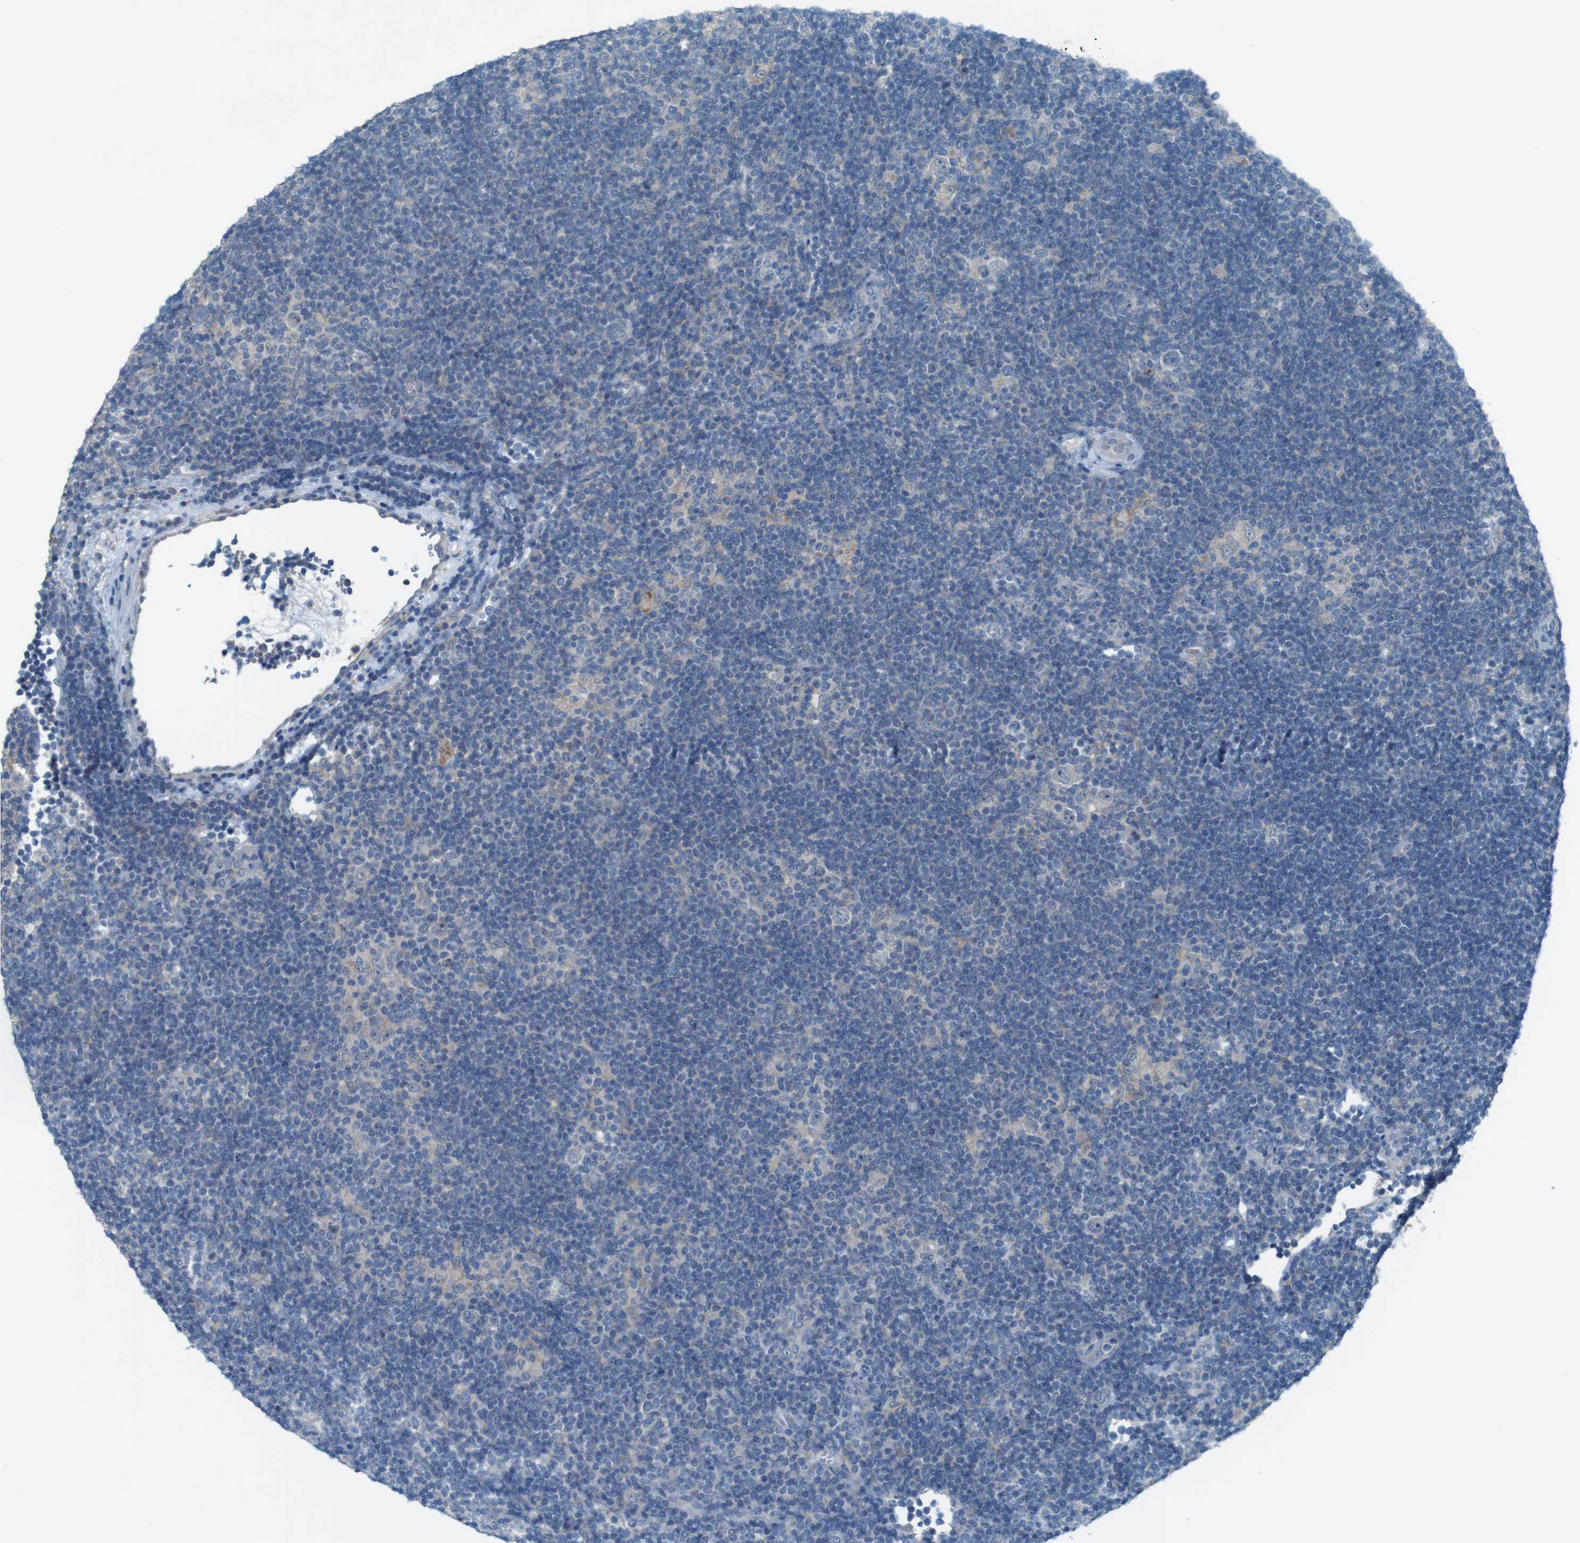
{"staining": {"intensity": "negative", "quantity": "none", "location": "none"}, "tissue": "lymphoma", "cell_type": "Tumor cells", "image_type": "cancer", "snomed": [{"axis": "morphology", "description": "Hodgkin's disease, NOS"}, {"axis": "topography", "description": "Lymph node"}], "caption": "IHC photomicrograph of neoplastic tissue: lymphoma stained with DAB (3,3'-diaminobenzidine) reveals no significant protein positivity in tumor cells.", "gene": "MOGAT3", "patient": {"sex": "female", "age": 57}}